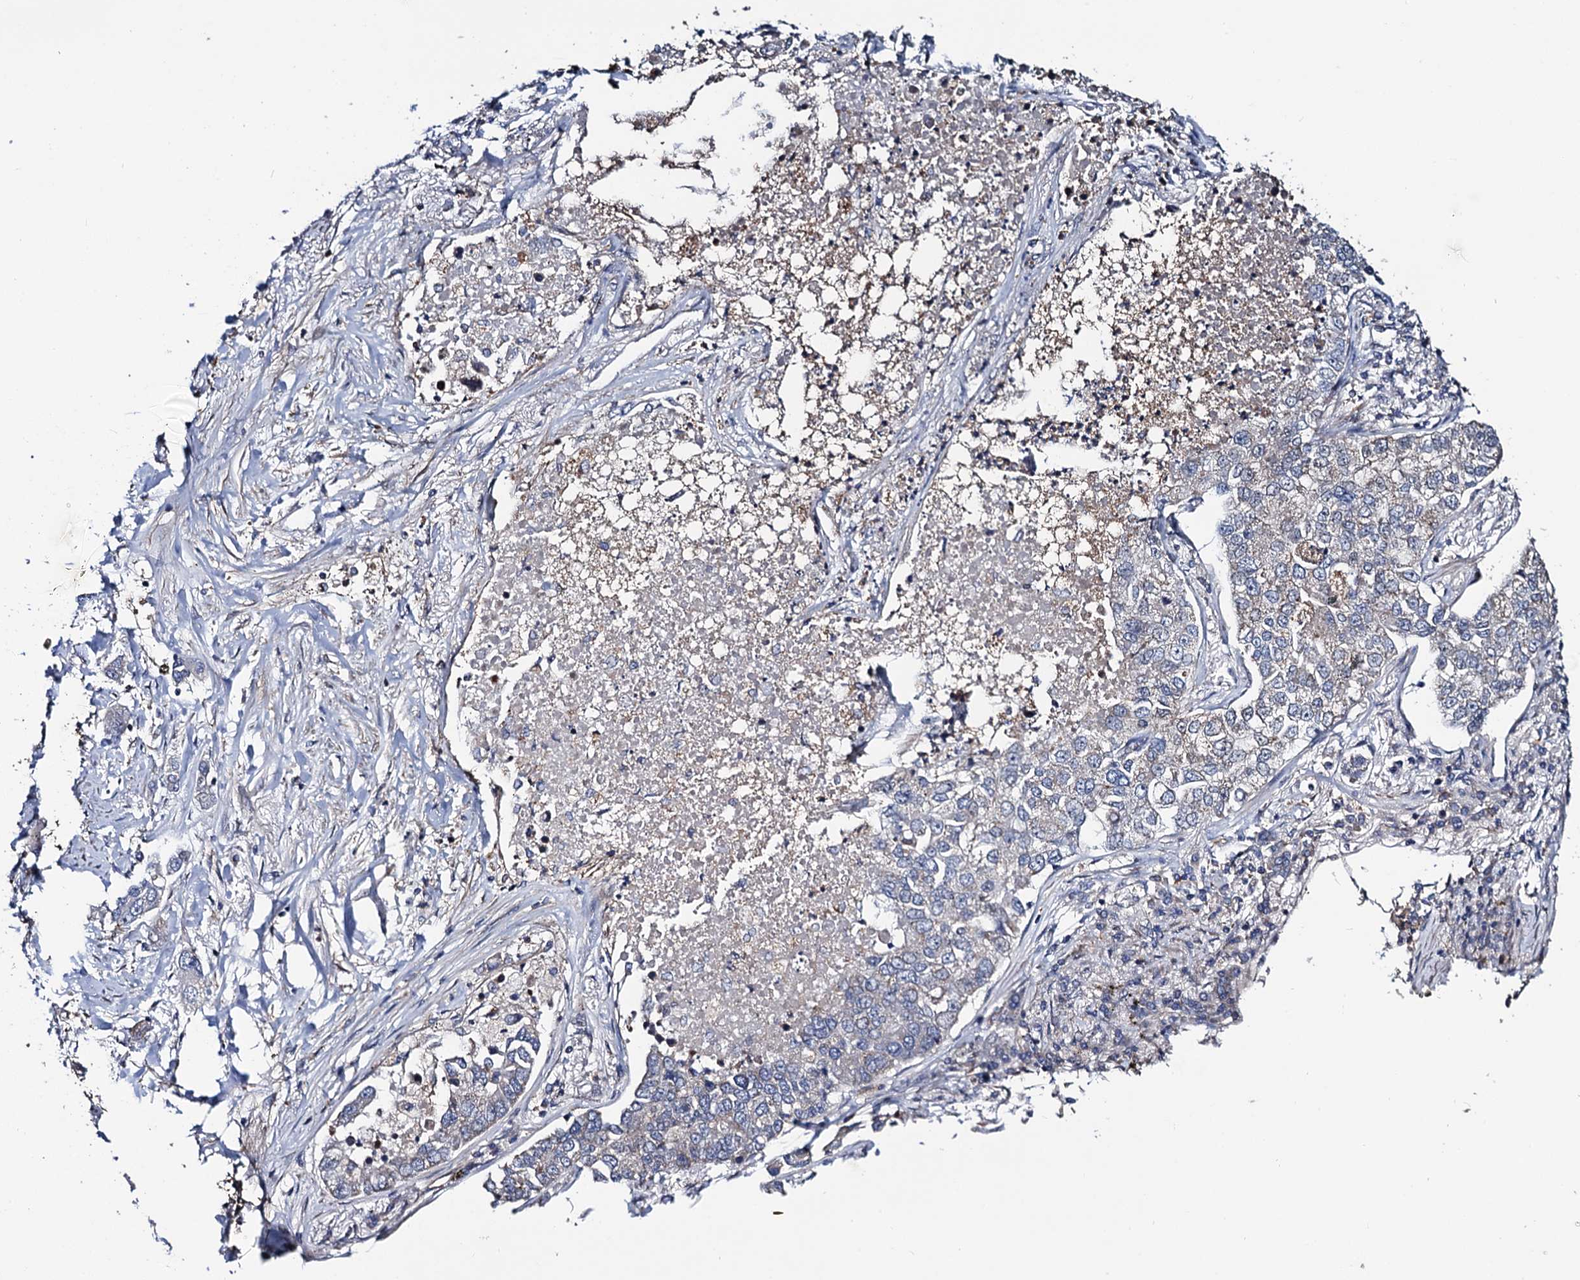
{"staining": {"intensity": "weak", "quantity": "<25%", "location": "nuclear"}, "tissue": "lung cancer", "cell_type": "Tumor cells", "image_type": "cancer", "snomed": [{"axis": "morphology", "description": "Adenocarcinoma, NOS"}, {"axis": "topography", "description": "Lung"}], "caption": "The immunohistochemistry histopathology image has no significant staining in tumor cells of lung adenocarcinoma tissue.", "gene": "FAM222A", "patient": {"sex": "male", "age": 49}}